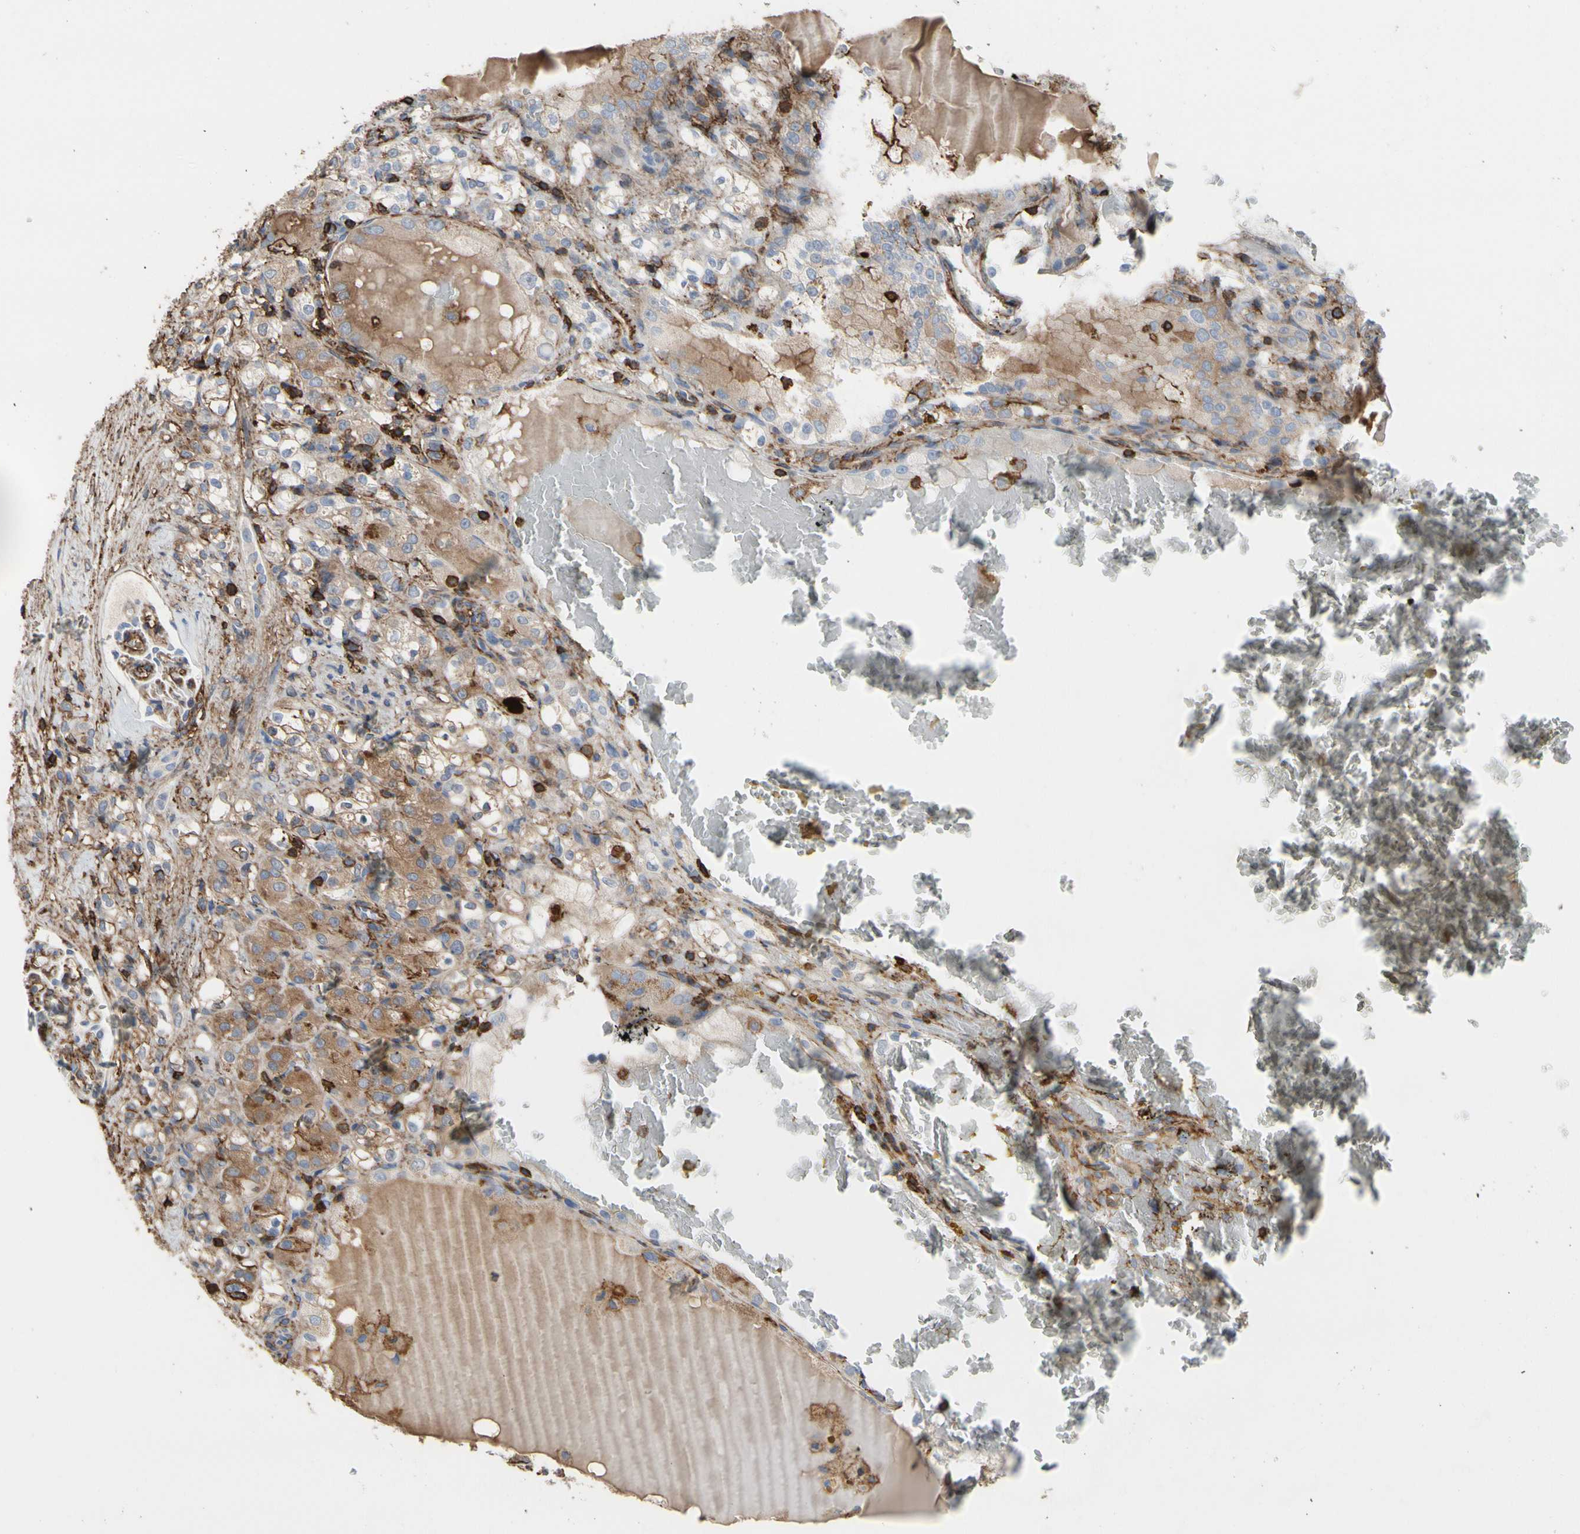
{"staining": {"intensity": "moderate", "quantity": ">75%", "location": "cytoplasmic/membranous"}, "tissue": "renal cancer", "cell_type": "Tumor cells", "image_type": "cancer", "snomed": [{"axis": "morphology", "description": "Normal tissue, NOS"}, {"axis": "morphology", "description": "Adenocarcinoma, NOS"}, {"axis": "topography", "description": "Kidney"}], "caption": "An IHC histopathology image of tumor tissue is shown. Protein staining in brown highlights moderate cytoplasmic/membranous positivity in adenocarcinoma (renal) within tumor cells. (Stains: DAB (3,3'-diaminobenzidine) in brown, nuclei in blue, Microscopy: brightfield microscopy at high magnification).", "gene": "ANXA6", "patient": {"sex": "male", "age": 61}}